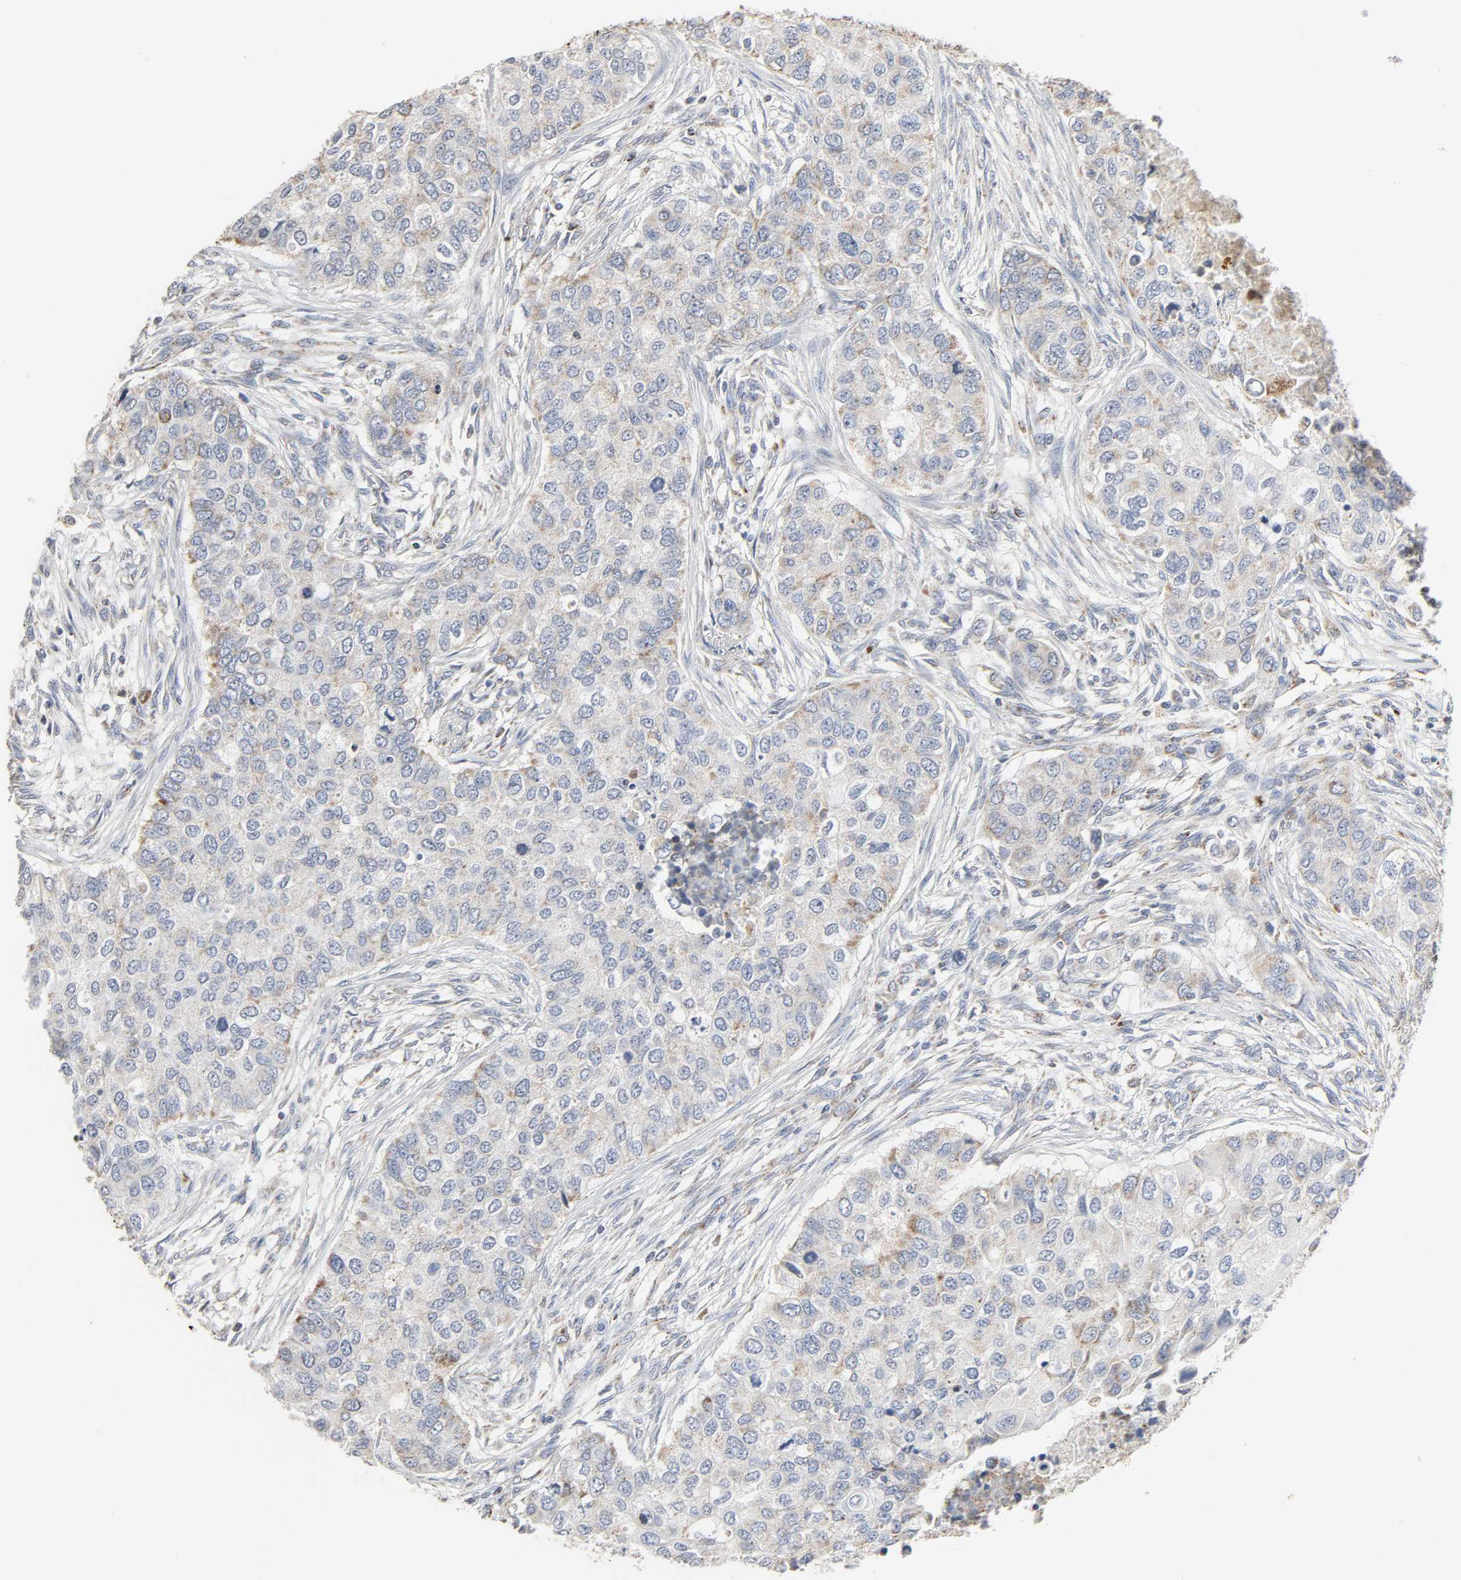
{"staining": {"intensity": "moderate", "quantity": "25%-75%", "location": "cytoplasmic/membranous"}, "tissue": "breast cancer", "cell_type": "Tumor cells", "image_type": "cancer", "snomed": [{"axis": "morphology", "description": "Normal tissue, NOS"}, {"axis": "morphology", "description": "Duct carcinoma"}, {"axis": "topography", "description": "Breast"}], "caption": "Immunohistochemical staining of human breast cancer exhibits medium levels of moderate cytoplasmic/membranous positivity in approximately 25%-75% of tumor cells. (Brightfield microscopy of DAB IHC at high magnification).", "gene": "ACAT1", "patient": {"sex": "female", "age": 49}}